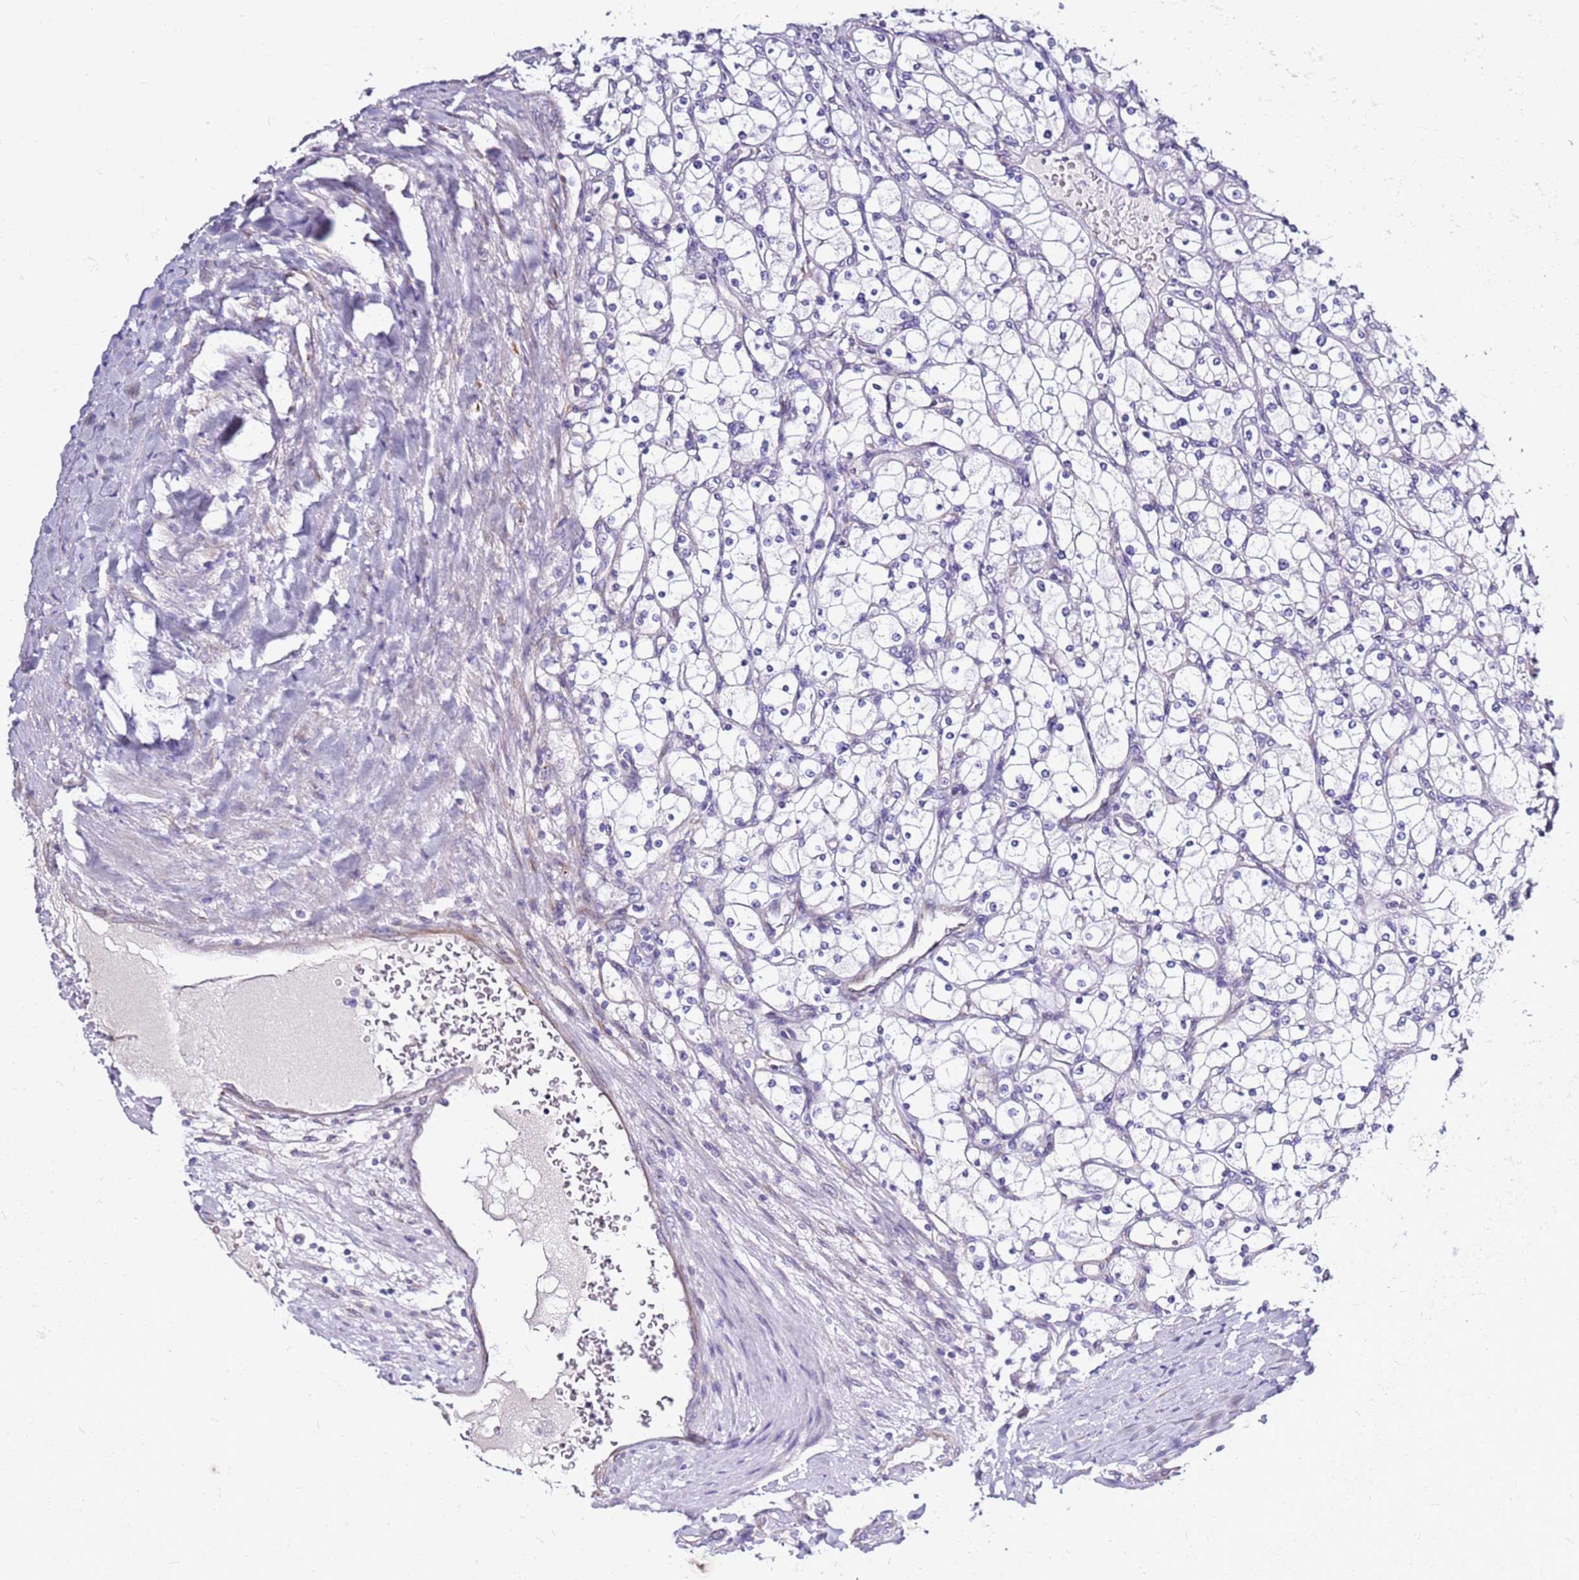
{"staining": {"intensity": "negative", "quantity": "none", "location": "none"}, "tissue": "renal cancer", "cell_type": "Tumor cells", "image_type": "cancer", "snomed": [{"axis": "morphology", "description": "Adenocarcinoma, NOS"}, {"axis": "topography", "description": "Kidney"}], "caption": "A histopathology image of human renal cancer is negative for staining in tumor cells.", "gene": "CASD1", "patient": {"sex": "male", "age": 80}}